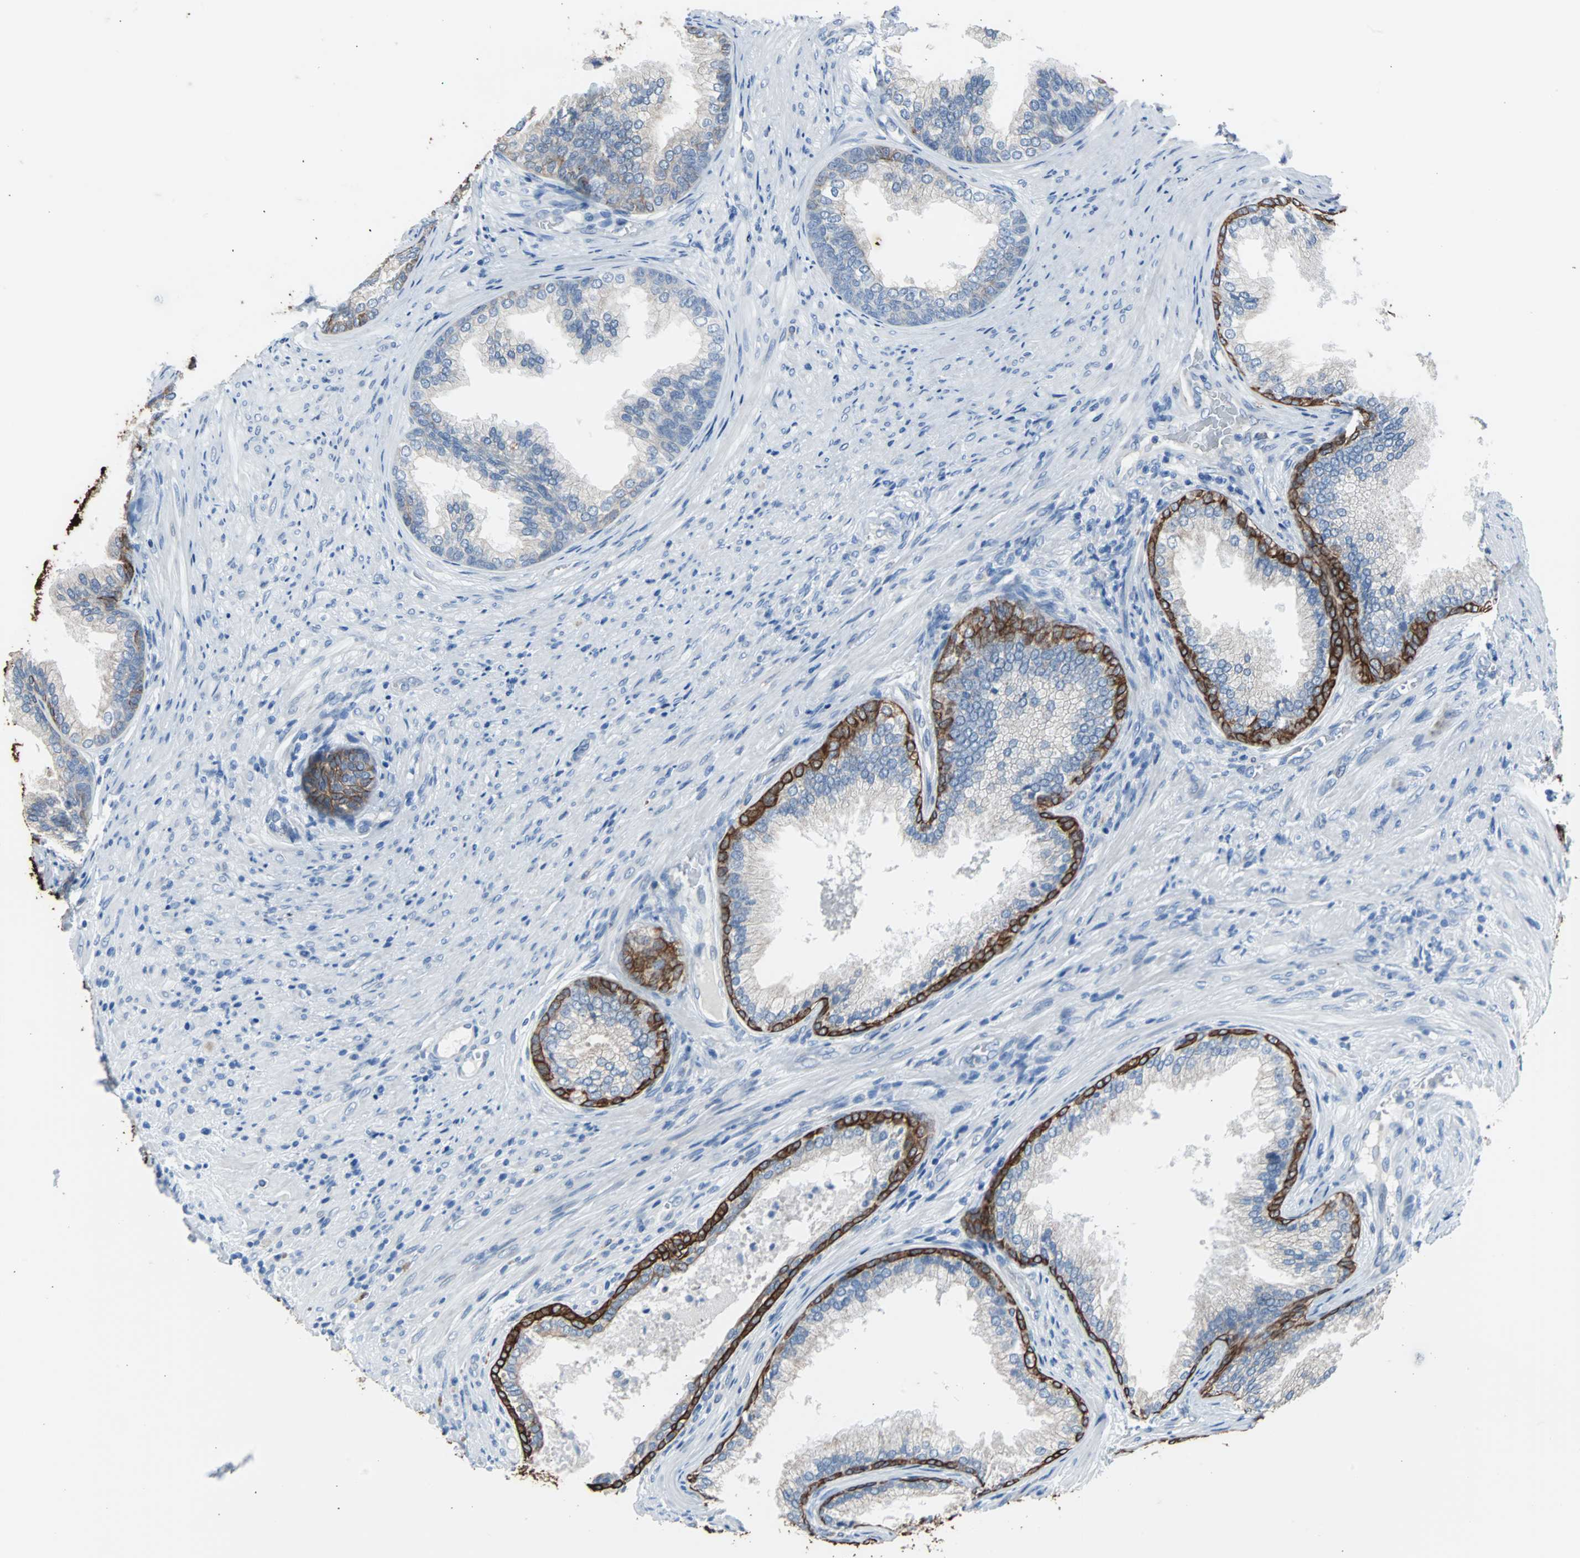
{"staining": {"intensity": "strong", "quantity": "25%-75%", "location": "cytoplasmic/membranous"}, "tissue": "prostate", "cell_type": "Glandular cells", "image_type": "normal", "snomed": [{"axis": "morphology", "description": "Normal tissue, NOS"}, {"axis": "topography", "description": "Prostate"}], "caption": "A micrograph of human prostate stained for a protein exhibits strong cytoplasmic/membranous brown staining in glandular cells. The staining was performed using DAB (3,3'-diaminobenzidine) to visualize the protein expression in brown, while the nuclei were stained in blue with hematoxylin (Magnification: 20x).", "gene": "KRT7", "patient": {"sex": "male", "age": 76}}